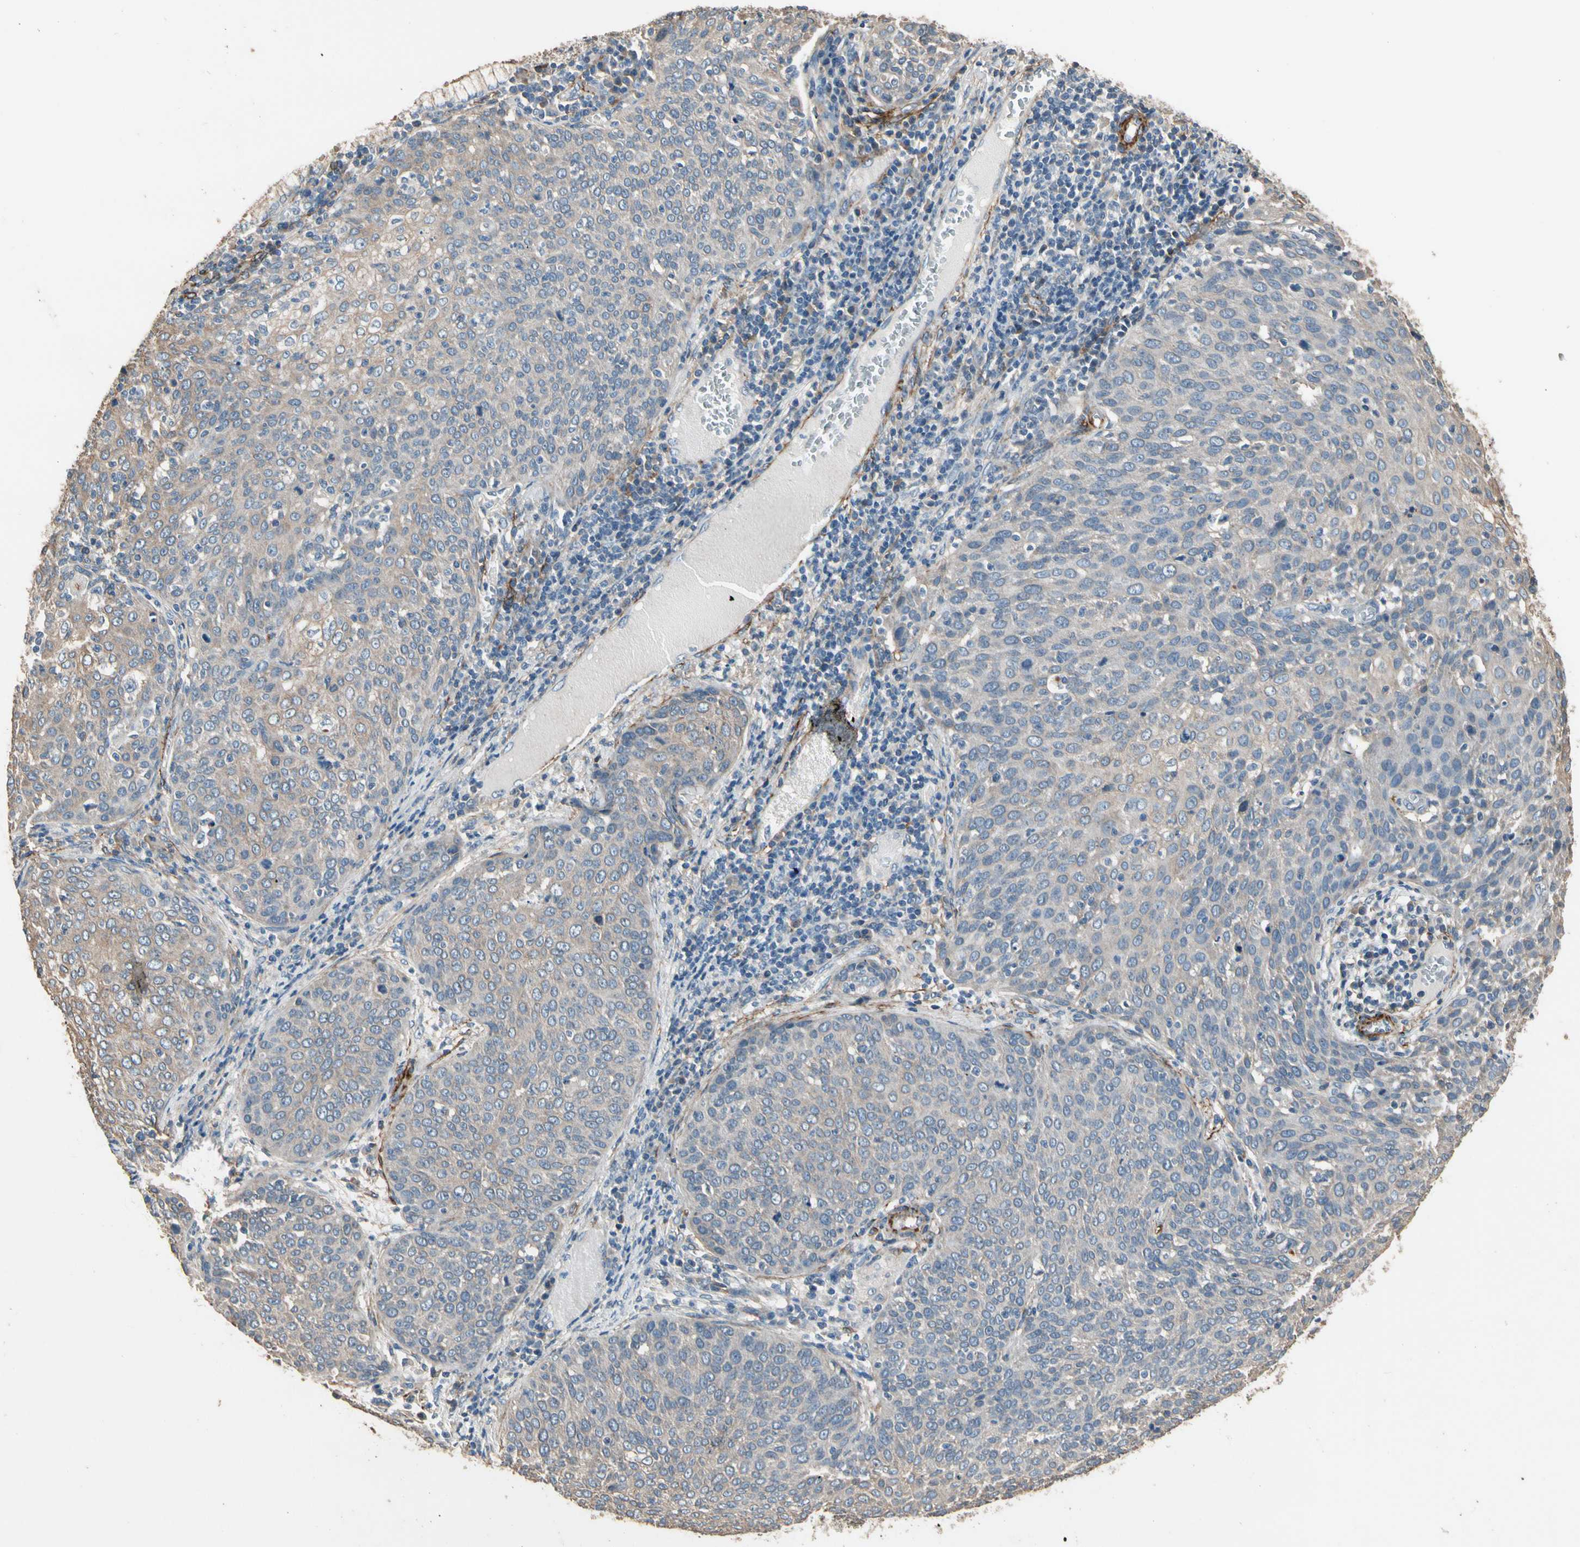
{"staining": {"intensity": "weak", "quantity": ">75%", "location": "cytoplasmic/membranous"}, "tissue": "cervical cancer", "cell_type": "Tumor cells", "image_type": "cancer", "snomed": [{"axis": "morphology", "description": "Squamous cell carcinoma, NOS"}, {"axis": "topography", "description": "Cervix"}], "caption": "Immunohistochemistry staining of cervical squamous cell carcinoma, which exhibits low levels of weak cytoplasmic/membranous staining in about >75% of tumor cells indicating weak cytoplasmic/membranous protein positivity. The staining was performed using DAB (brown) for protein detection and nuclei were counterstained in hematoxylin (blue).", "gene": "SUSD2", "patient": {"sex": "female", "age": 38}}